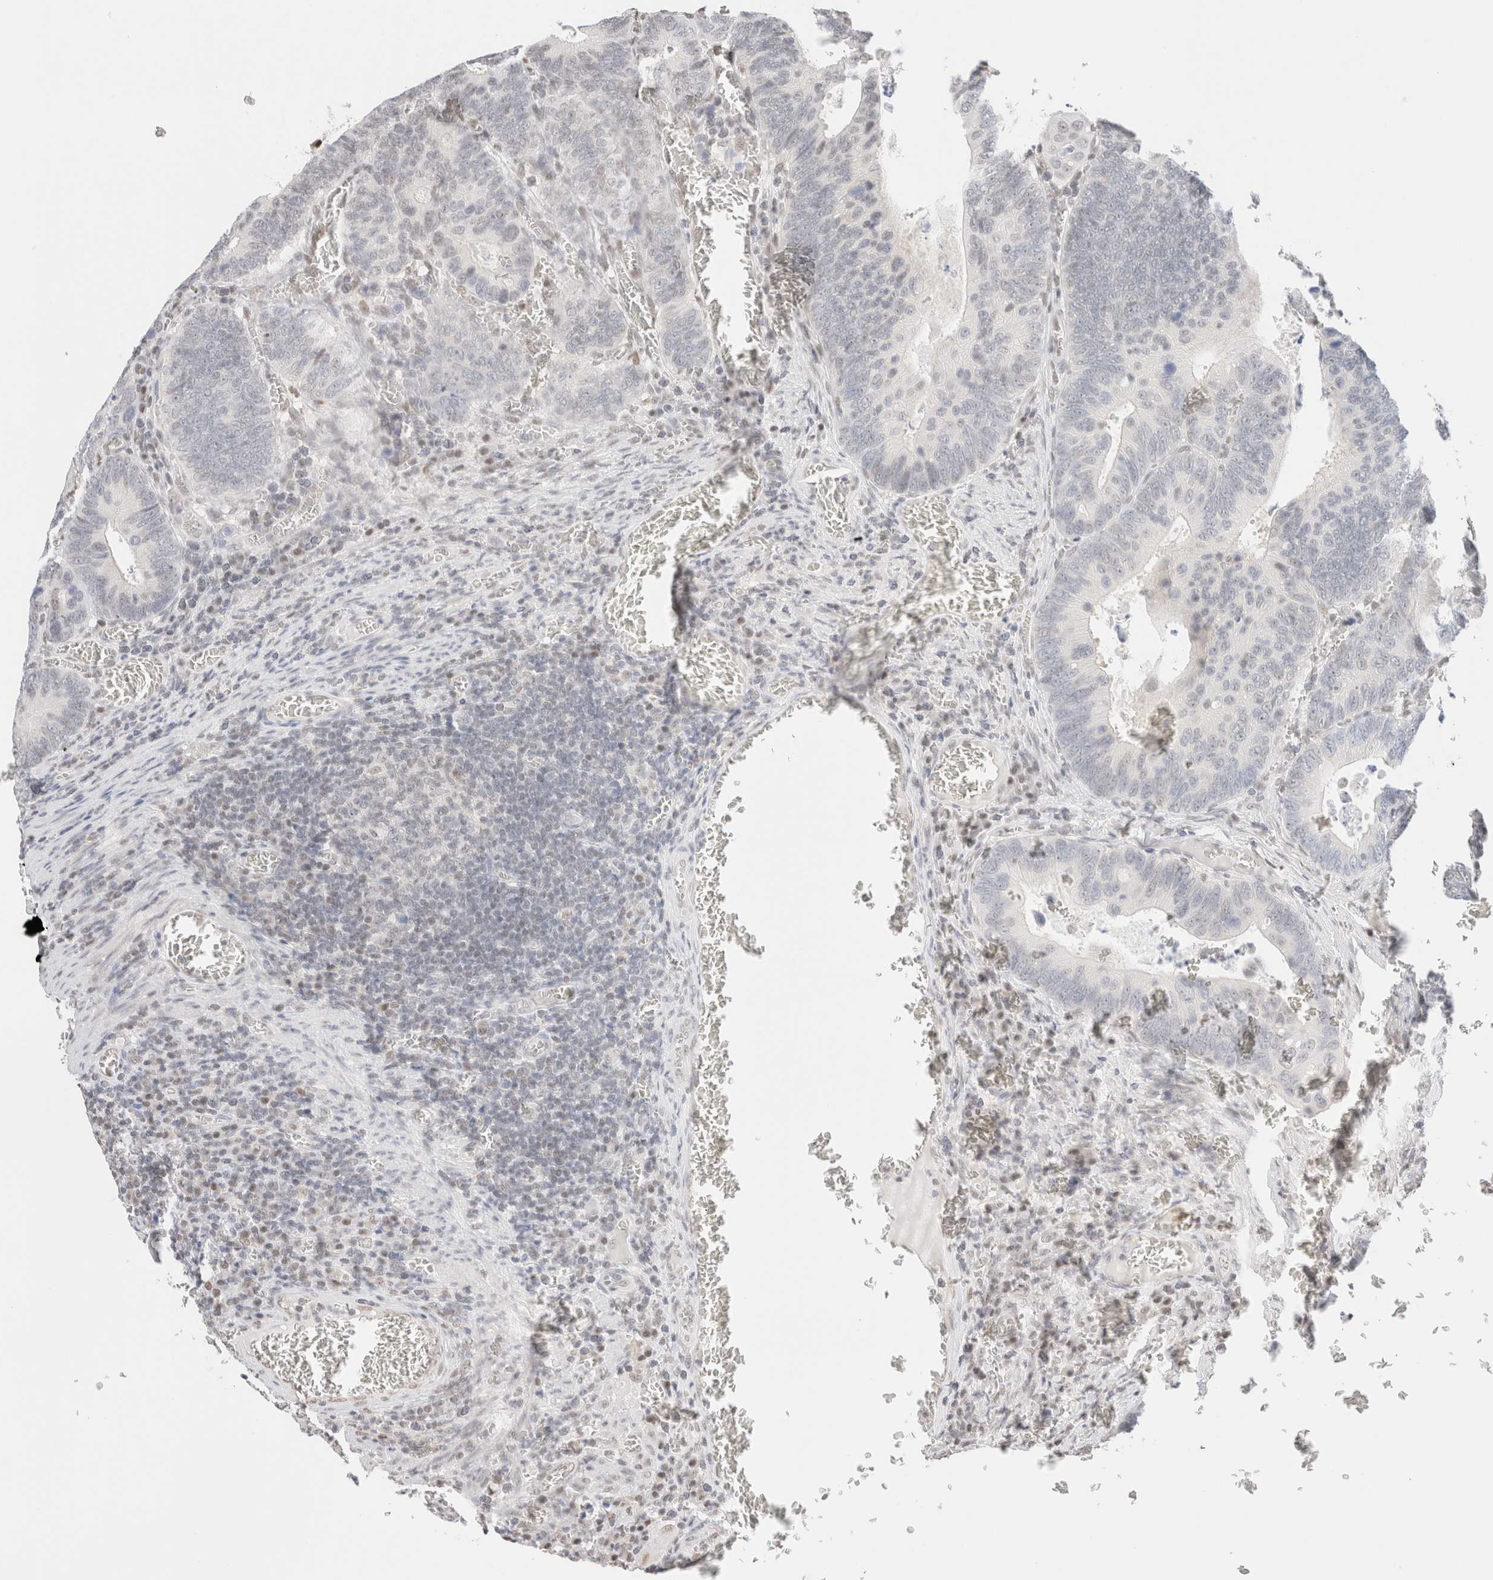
{"staining": {"intensity": "negative", "quantity": "none", "location": "none"}, "tissue": "colorectal cancer", "cell_type": "Tumor cells", "image_type": "cancer", "snomed": [{"axis": "morphology", "description": "Inflammation, NOS"}, {"axis": "morphology", "description": "Adenocarcinoma, NOS"}, {"axis": "topography", "description": "Colon"}], "caption": "Adenocarcinoma (colorectal) was stained to show a protein in brown. There is no significant positivity in tumor cells.", "gene": "SUPT3H", "patient": {"sex": "male", "age": 72}}